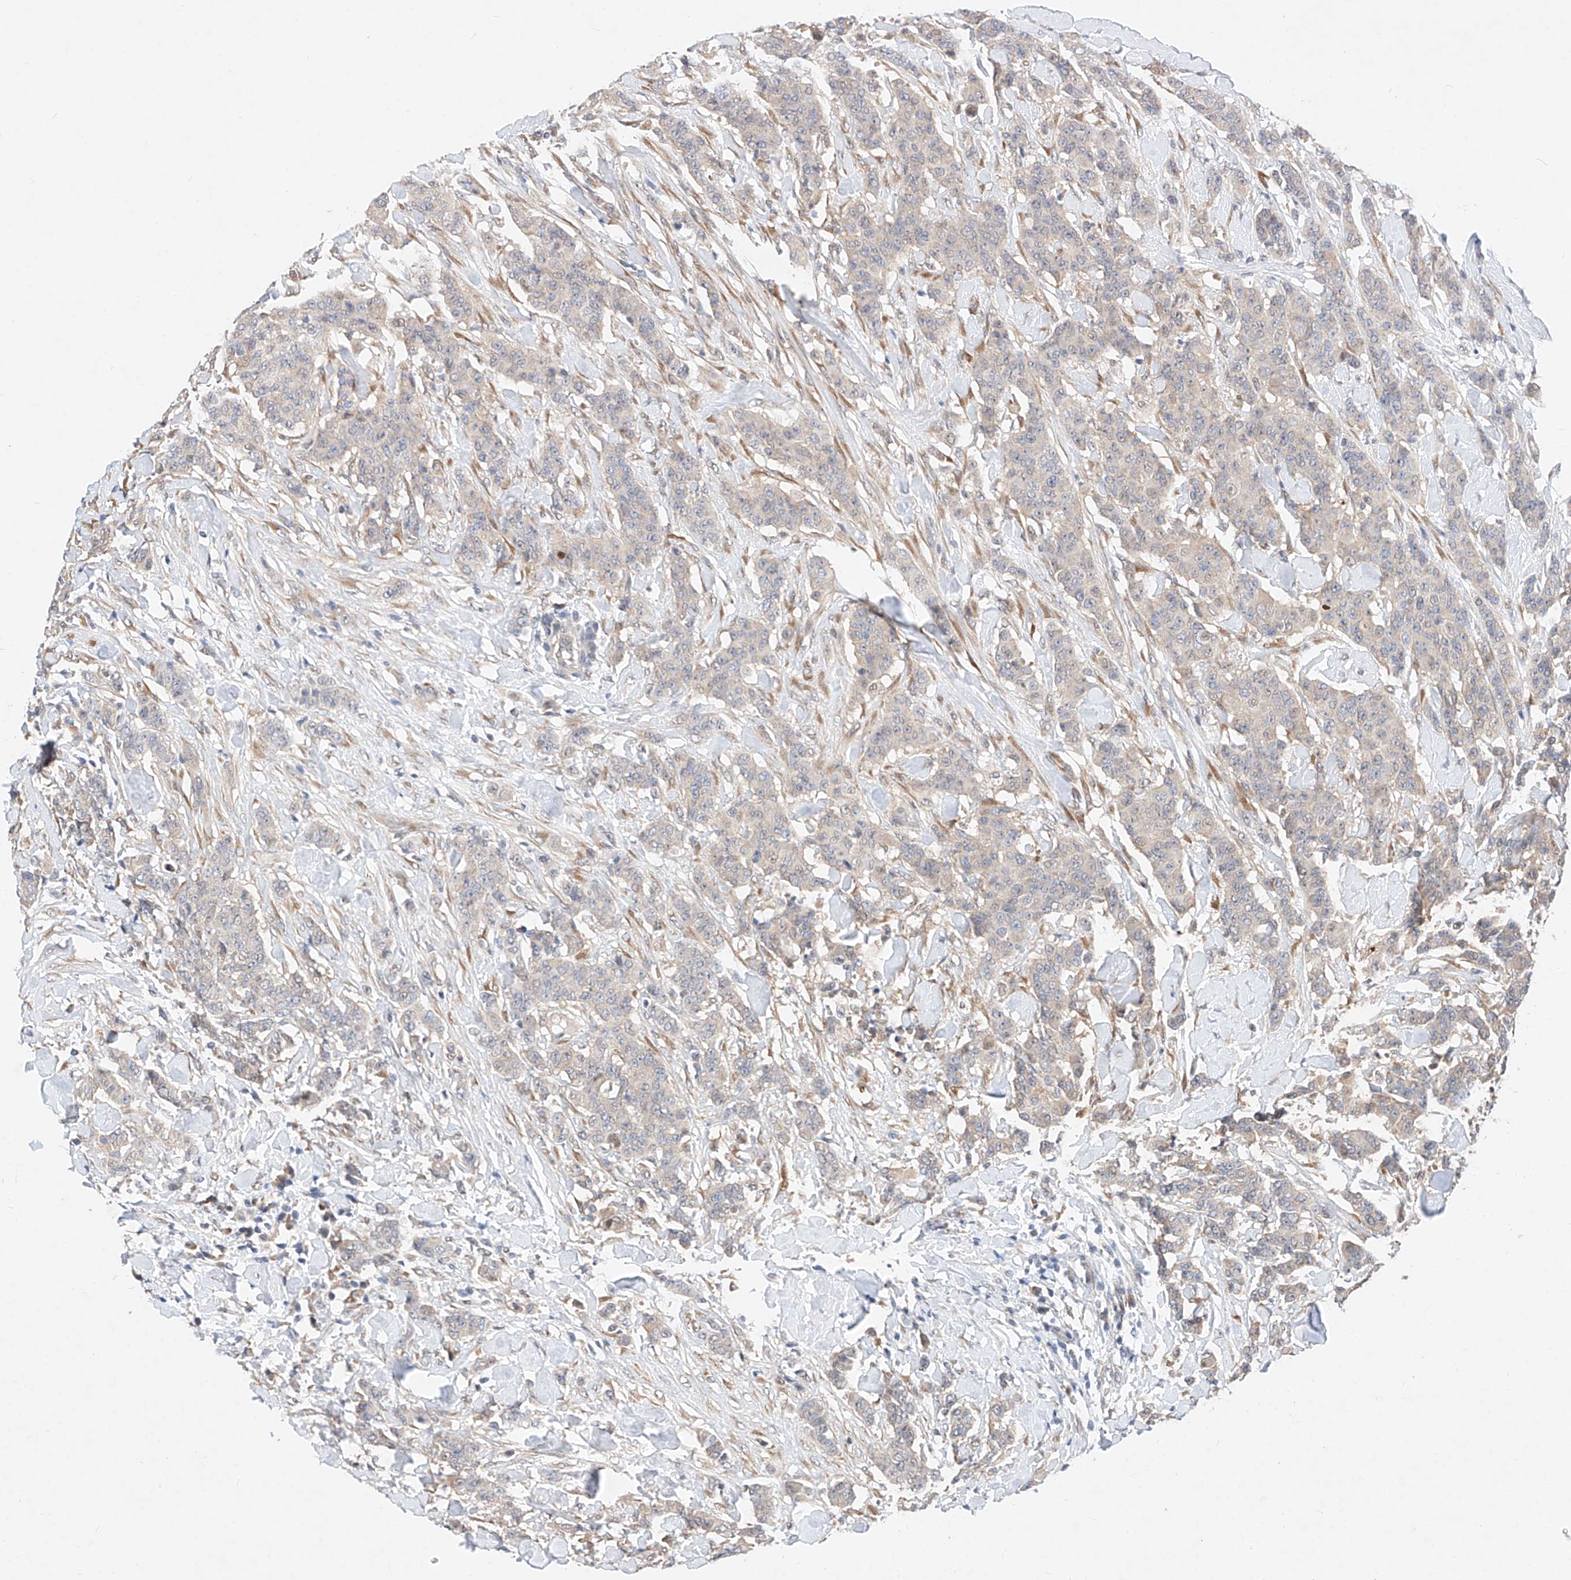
{"staining": {"intensity": "negative", "quantity": "none", "location": "none"}, "tissue": "breast cancer", "cell_type": "Tumor cells", "image_type": "cancer", "snomed": [{"axis": "morphology", "description": "Duct carcinoma"}, {"axis": "topography", "description": "Breast"}], "caption": "Immunohistochemistry photomicrograph of human breast cancer (intraductal carcinoma) stained for a protein (brown), which reveals no staining in tumor cells.", "gene": "ZSCAN4", "patient": {"sex": "female", "age": 40}}